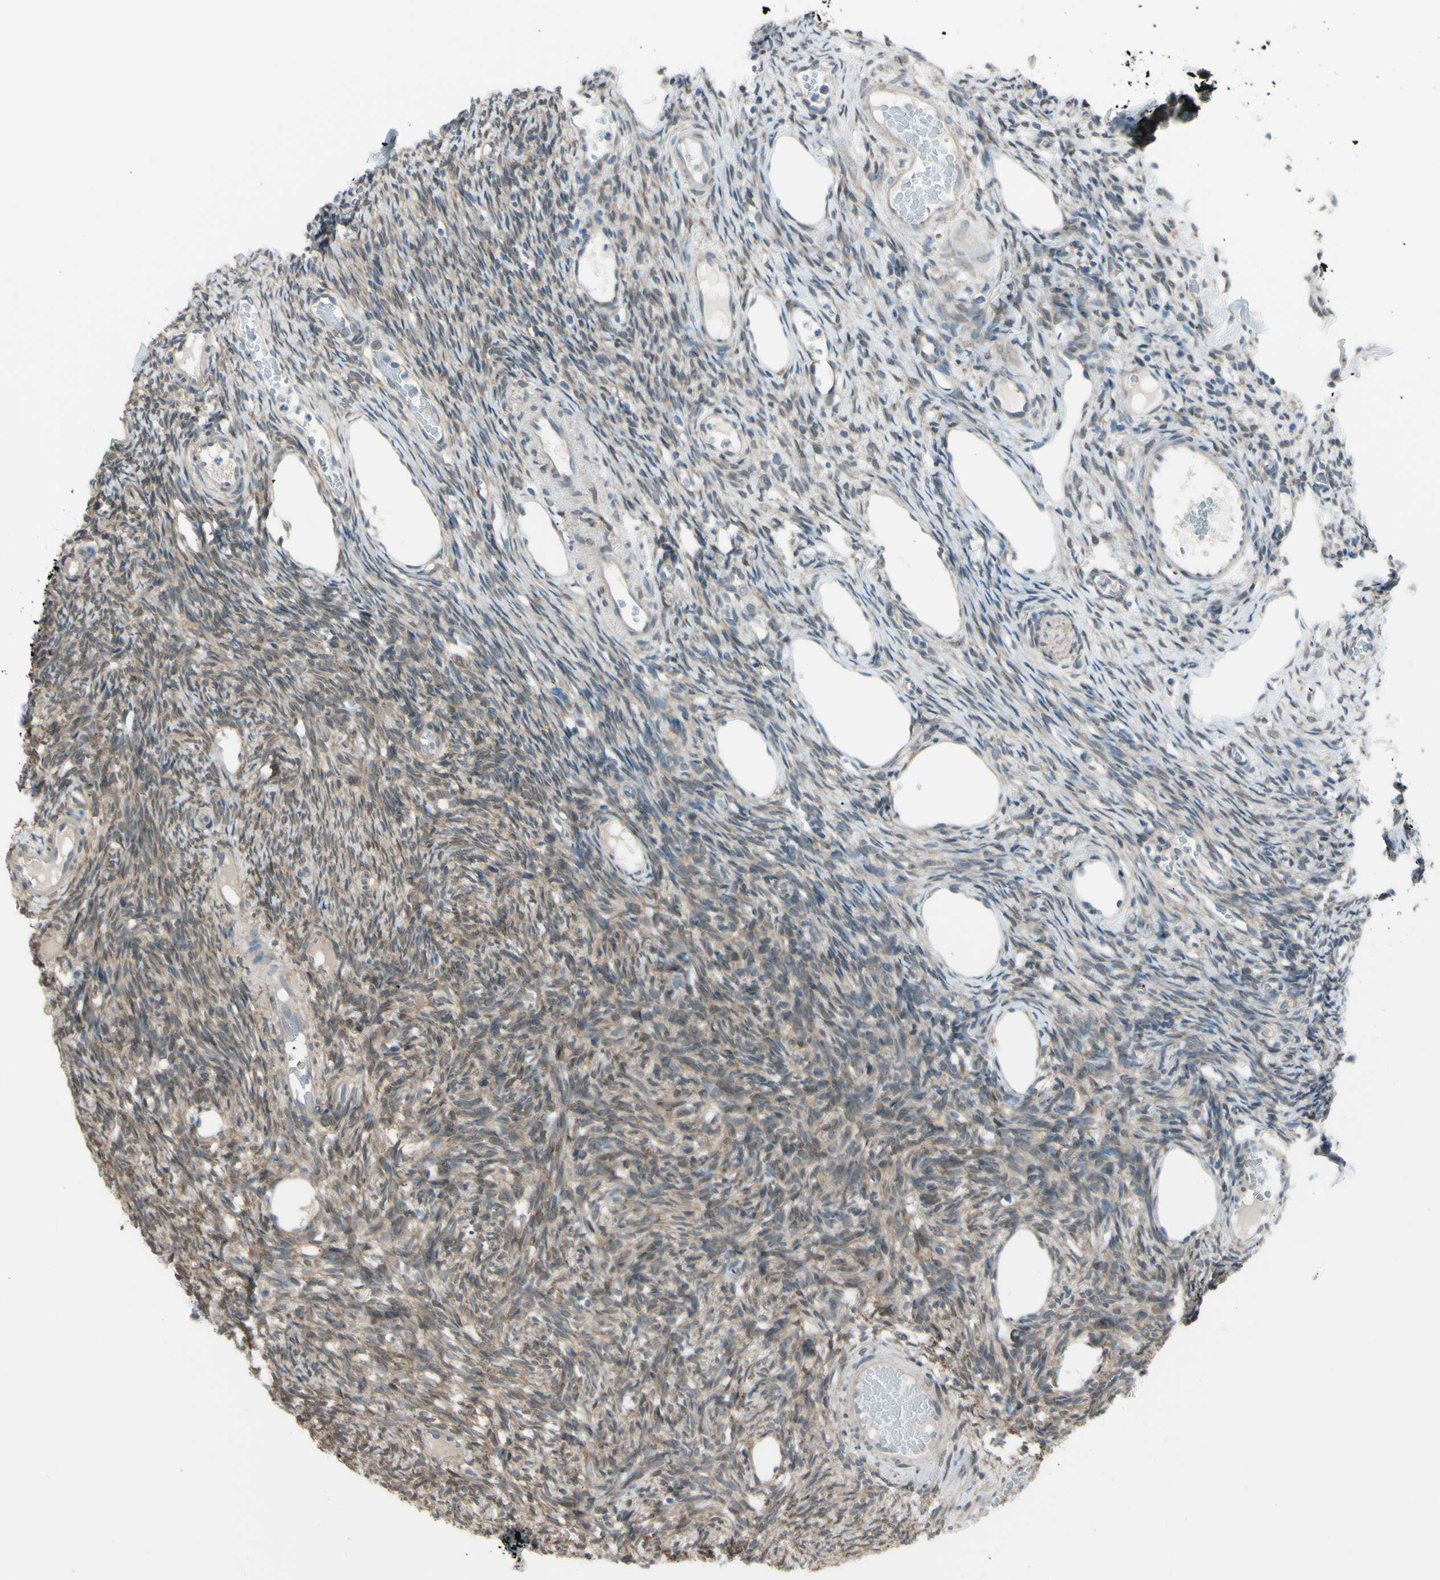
{"staining": {"intensity": "weak", "quantity": "25%-75%", "location": "cytoplasmic/membranous"}, "tissue": "ovary", "cell_type": "Ovarian stroma cells", "image_type": "normal", "snomed": [{"axis": "morphology", "description": "Normal tissue, NOS"}, {"axis": "topography", "description": "Ovary"}], "caption": "Benign ovary displays weak cytoplasmic/membranous expression in about 25%-75% of ovarian stroma cells, visualized by immunohistochemistry. (brown staining indicates protein expression, while blue staining denotes nuclei).", "gene": "YWHAQ", "patient": {"sex": "female", "age": 33}}